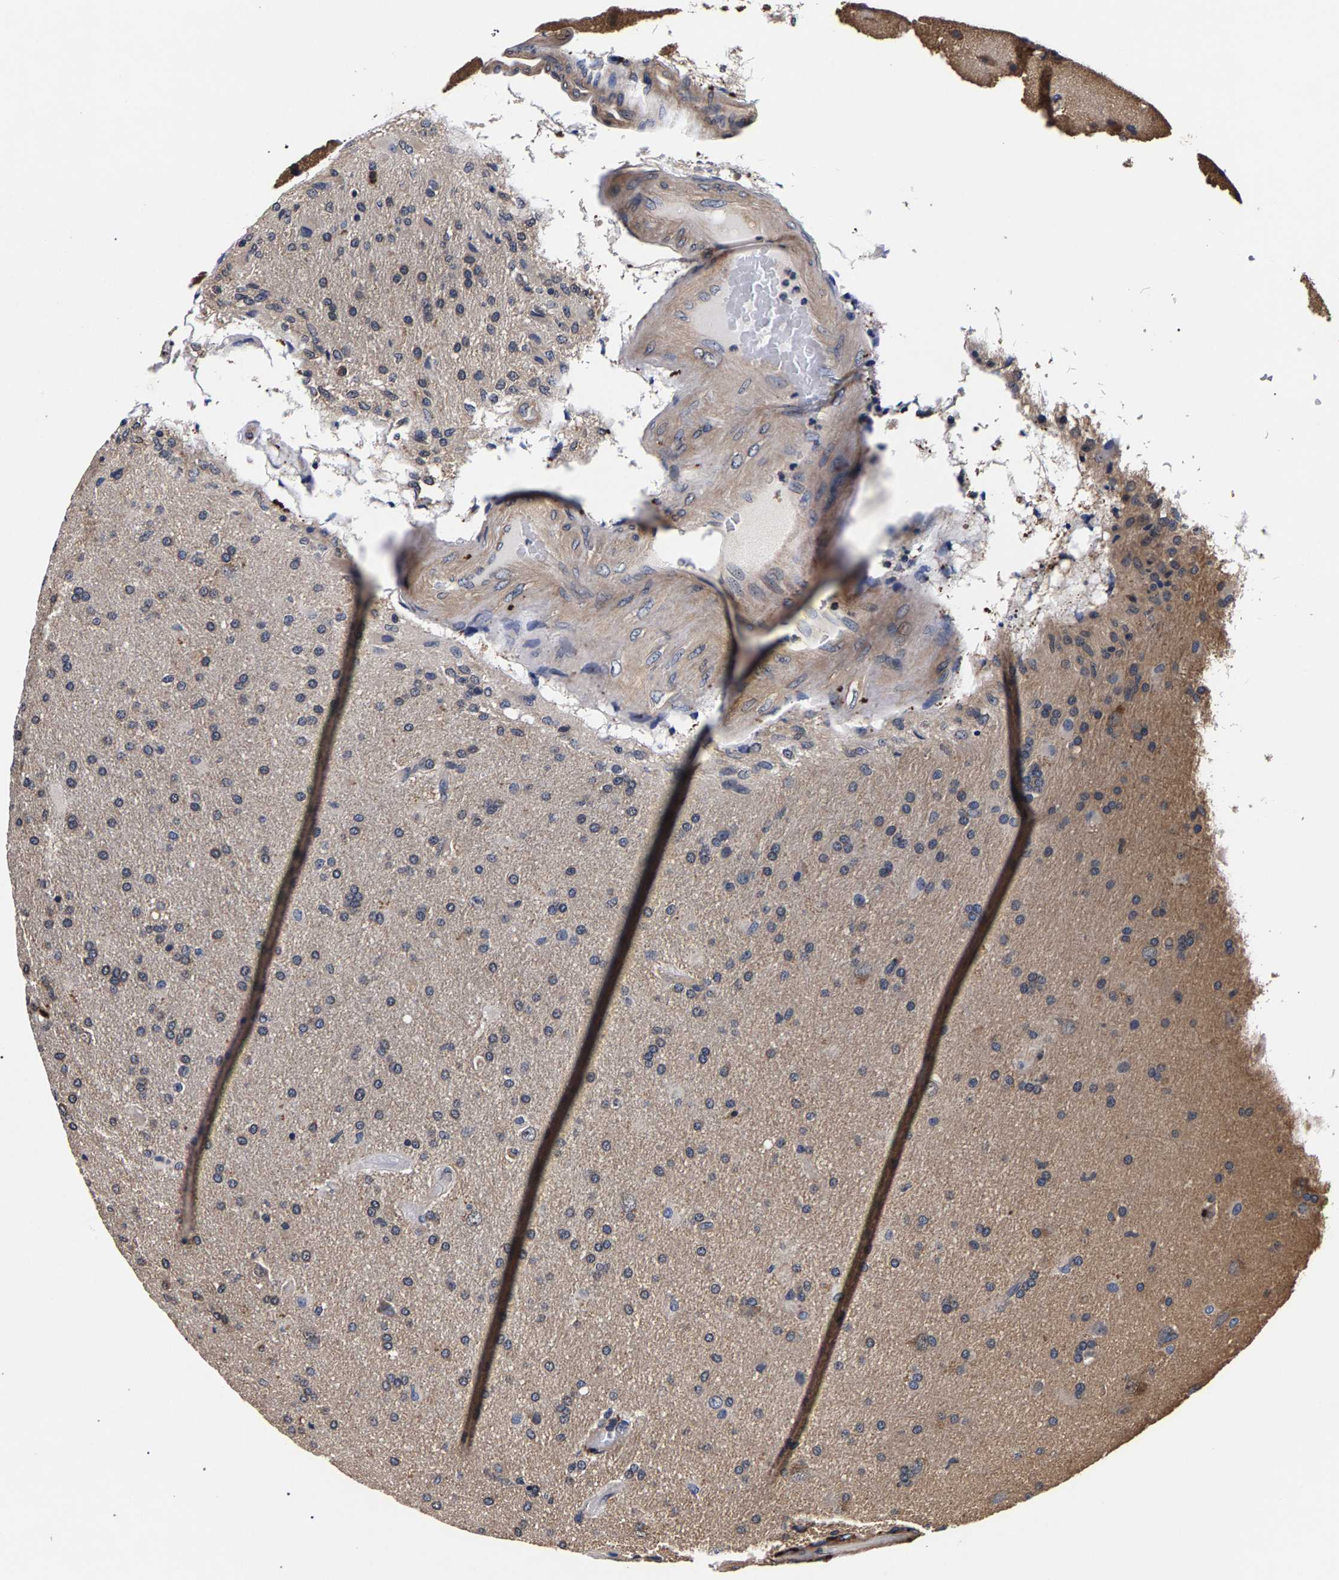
{"staining": {"intensity": "strong", "quantity": "25%-75%", "location": "cytoplasmic/membranous"}, "tissue": "glioma", "cell_type": "Tumor cells", "image_type": "cancer", "snomed": [{"axis": "morphology", "description": "Glioma, malignant, High grade"}, {"axis": "topography", "description": "Brain"}], "caption": "Glioma was stained to show a protein in brown. There is high levels of strong cytoplasmic/membranous expression in about 25%-75% of tumor cells.", "gene": "MARCHF7", "patient": {"sex": "male", "age": 72}}